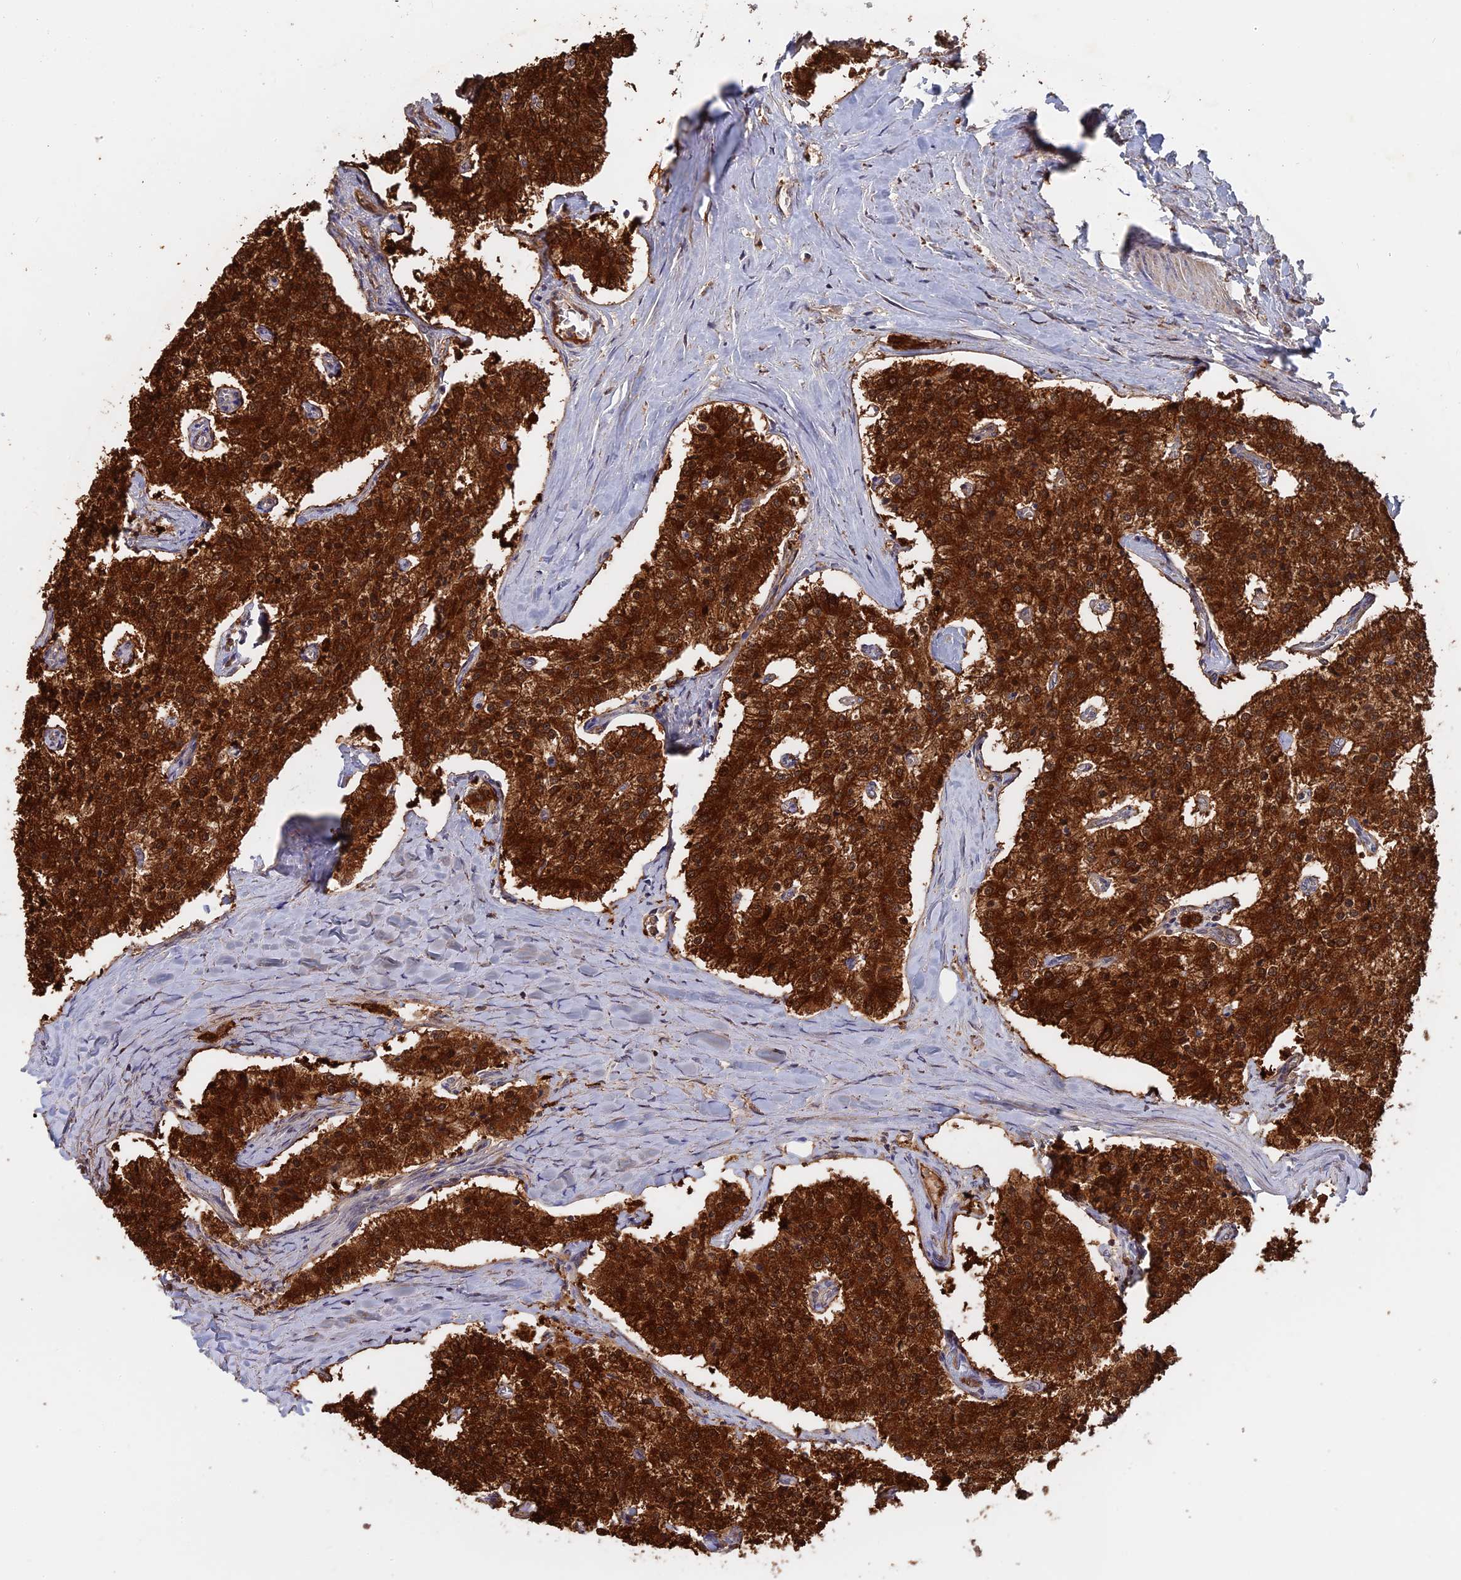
{"staining": {"intensity": "strong", "quantity": ">75%", "location": "cytoplasmic/membranous"}, "tissue": "carcinoid", "cell_type": "Tumor cells", "image_type": "cancer", "snomed": [{"axis": "morphology", "description": "Carcinoid, malignant, NOS"}, {"axis": "topography", "description": "Colon"}], "caption": "Strong cytoplasmic/membranous expression for a protein is identified in about >75% of tumor cells of carcinoid (malignant) using immunohistochemistry.", "gene": "SAC3D1", "patient": {"sex": "female", "age": 52}}